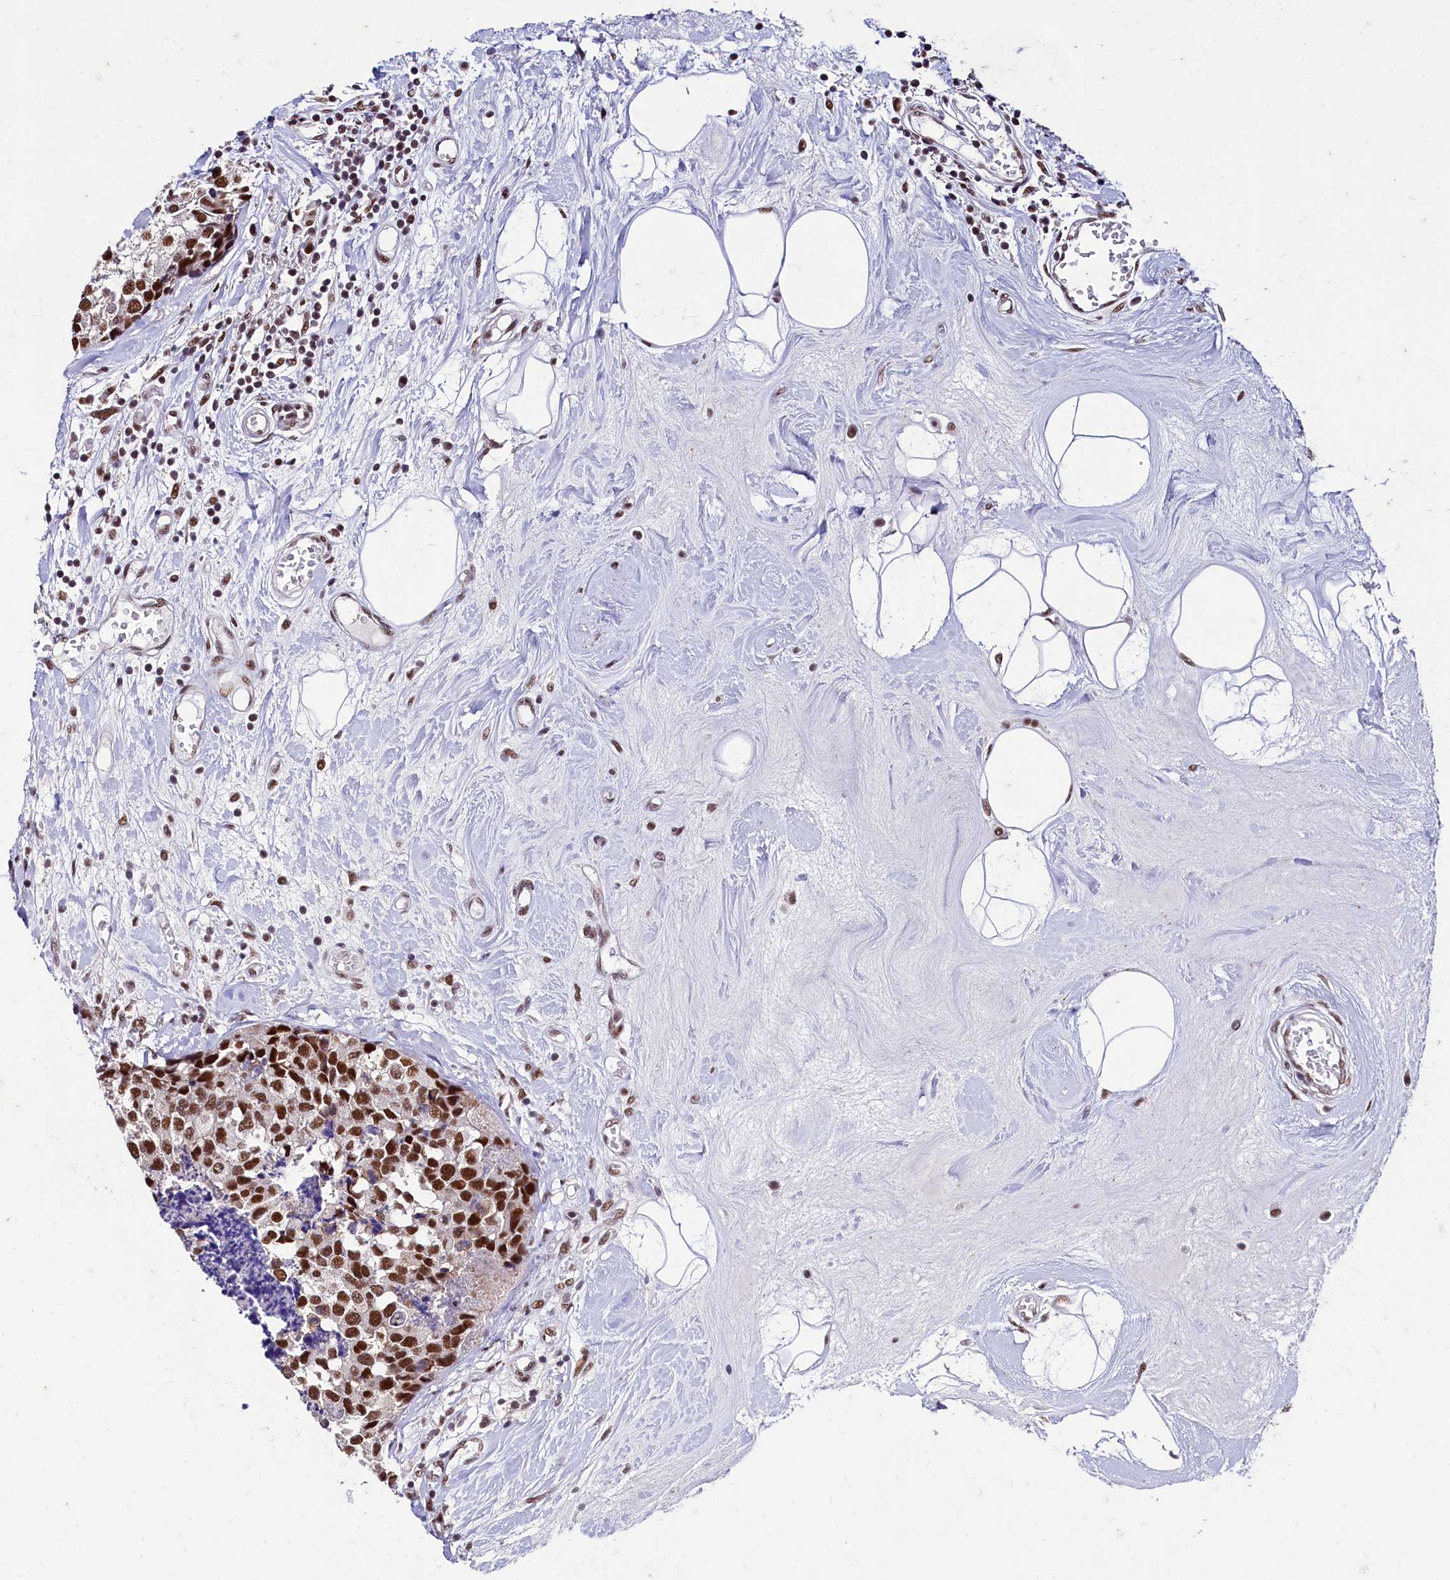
{"staining": {"intensity": "strong", "quantity": ">75%", "location": "nuclear"}, "tissue": "breast cancer", "cell_type": "Tumor cells", "image_type": "cancer", "snomed": [{"axis": "morphology", "description": "Lobular carcinoma"}, {"axis": "topography", "description": "Breast"}], "caption": "High-magnification brightfield microscopy of breast cancer (lobular carcinoma) stained with DAB (brown) and counterstained with hematoxylin (blue). tumor cells exhibit strong nuclear expression is identified in about>75% of cells. Using DAB (brown) and hematoxylin (blue) stains, captured at high magnification using brightfield microscopy.", "gene": "CPSF7", "patient": {"sex": "female", "age": 59}}